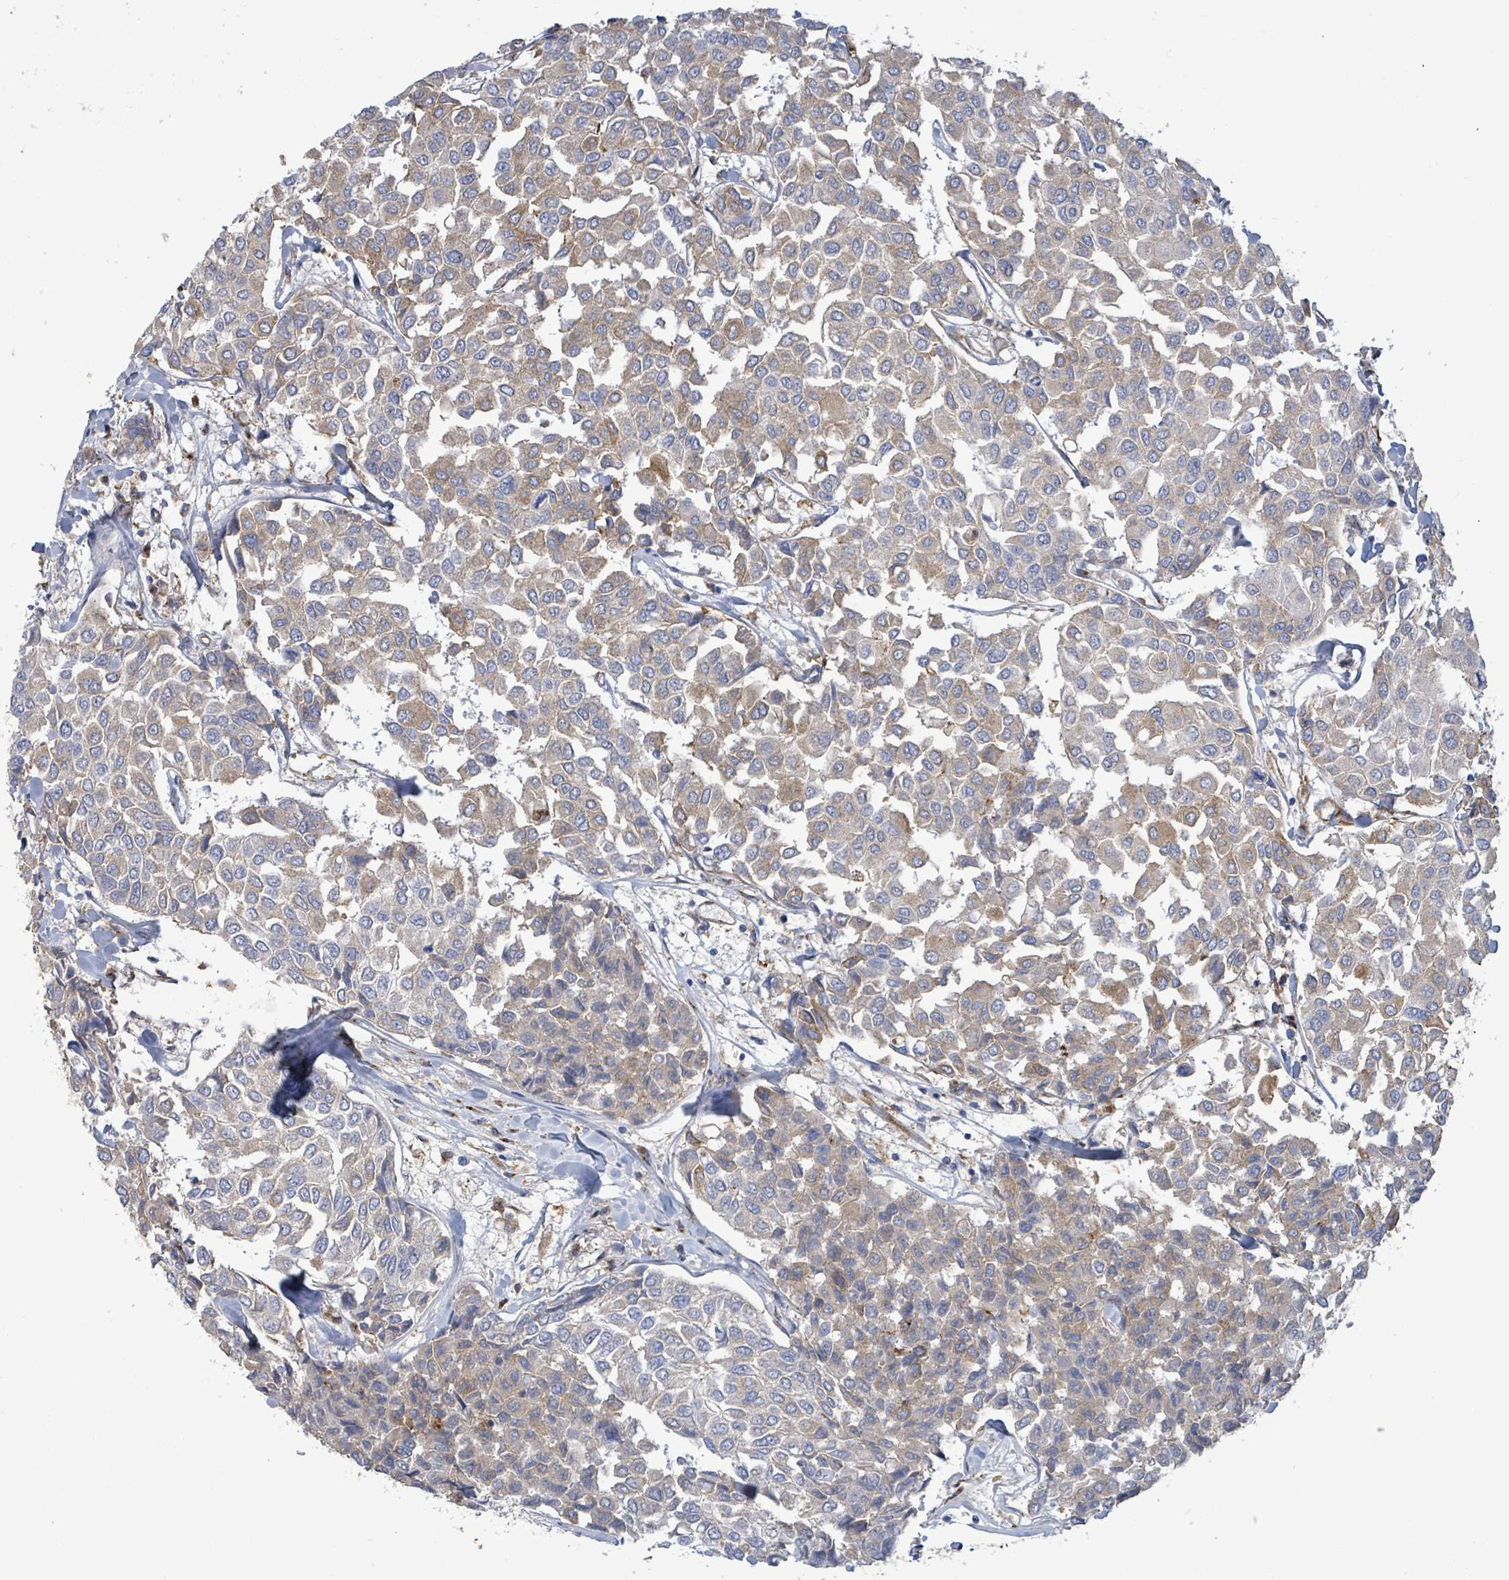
{"staining": {"intensity": "weak", "quantity": "25%-75%", "location": "cytoplasmic/membranous"}, "tissue": "breast cancer", "cell_type": "Tumor cells", "image_type": "cancer", "snomed": [{"axis": "morphology", "description": "Duct carcinoma"}, {"axis": "topography", "description": "Breast"}], "caption": "This is a photomicrograph of IHC staining of intraductal carcinoma (breast), which shows weak expression in the cytoplasmic/membranous of tumor cells.", "gene": "EGFL7", "patient": {"sex": "female", "age": 55}}